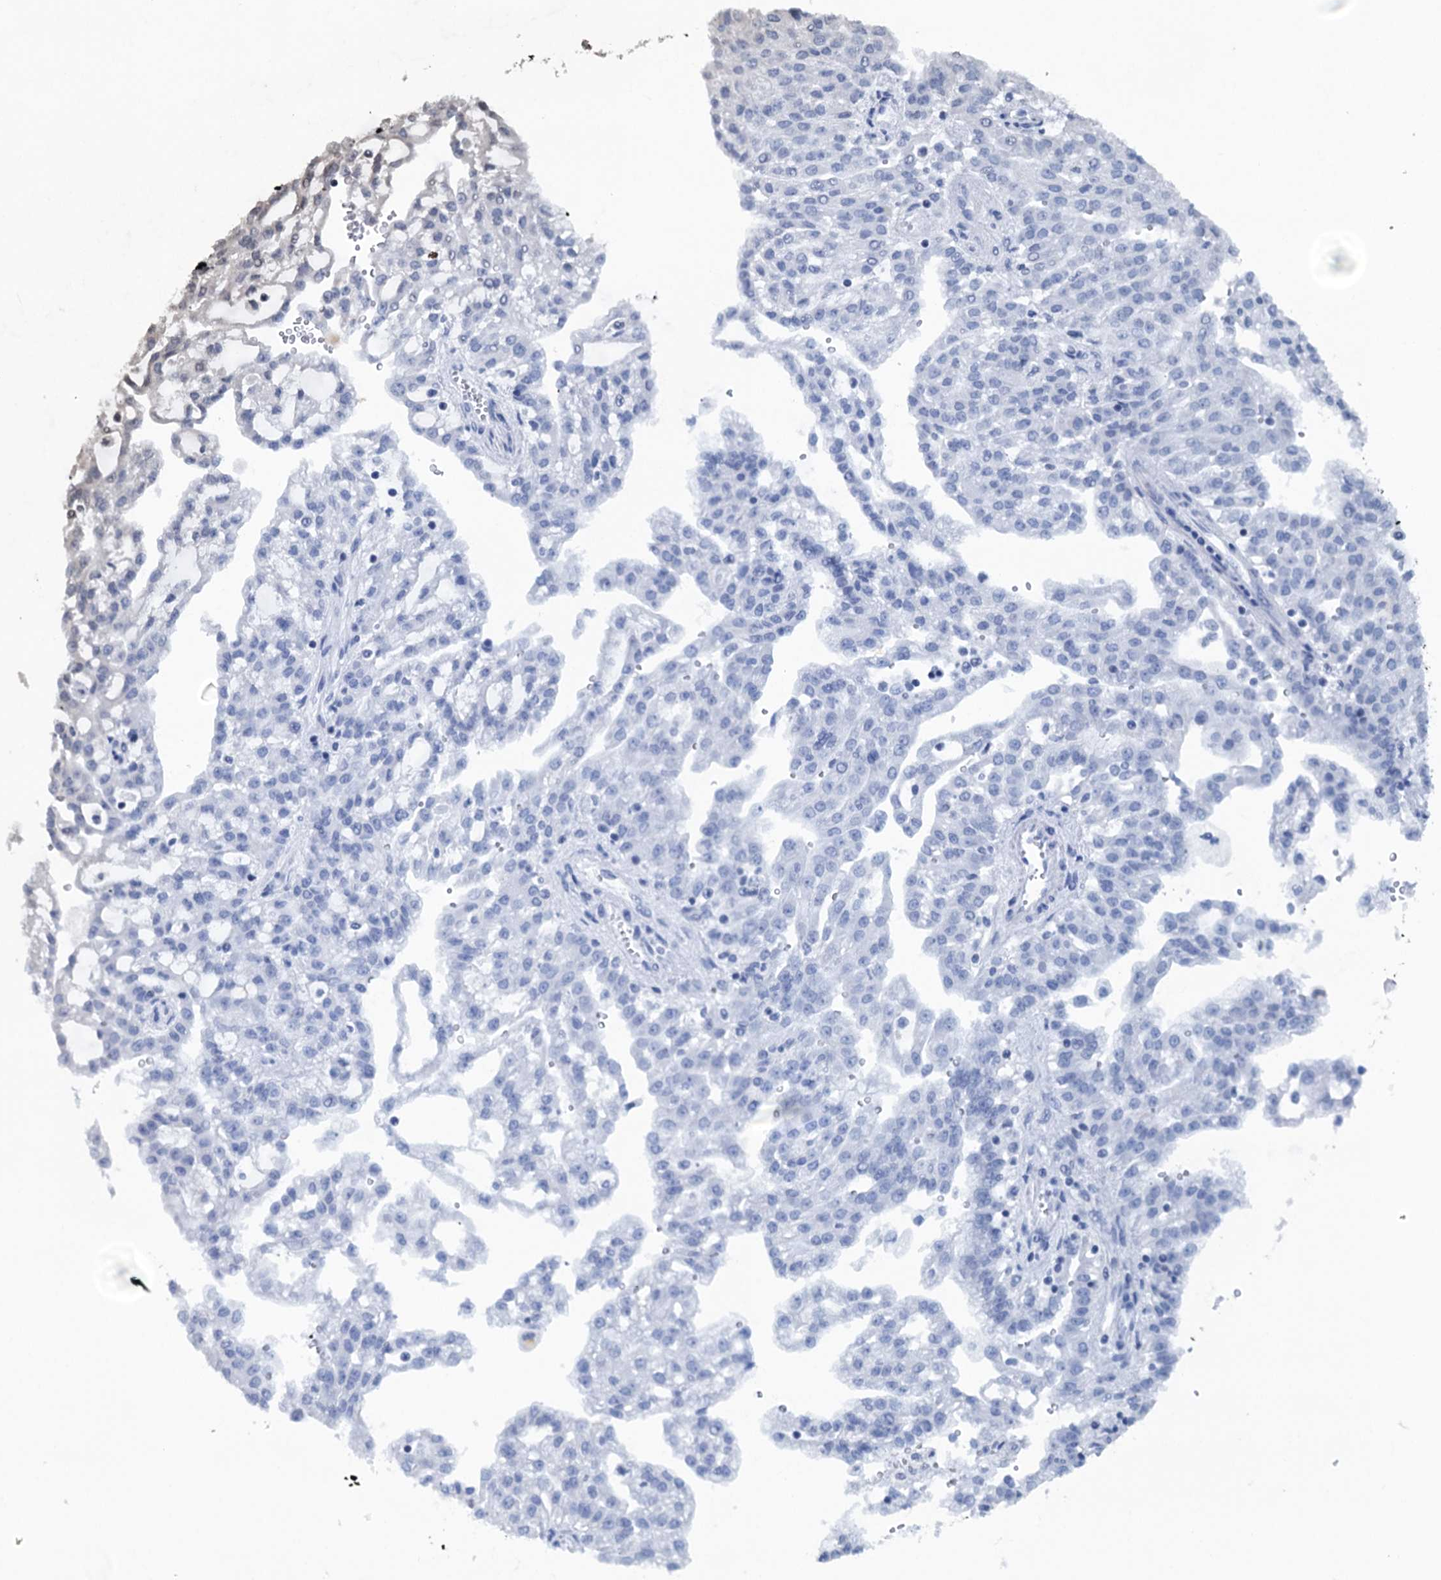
{"staining": {"intensity": "moderate", "quantity": "<25%", "location": "nuclear"}, "tissue": "renal cancer", "cell_type": "Tumor cells", "image_type": "cancer", "snomed": [{"axis": "morphology", "description": "Adenocarcinoma, NOS"}, {"axis": "topography", "description": "Kidney"}], "caption": "Immunohistochemistry staining of renal cancer, which exhibits low levels of moderate nuclear positivity in about <25% of tumor cells indicating moderate nuclear protein staining. The staining was performed using DAB (brown) for protein detection and nuclei were counterstained in hematoxylin (blue).", "gene": "EYA4", "patient": {"sex": "male", "age": 63}}